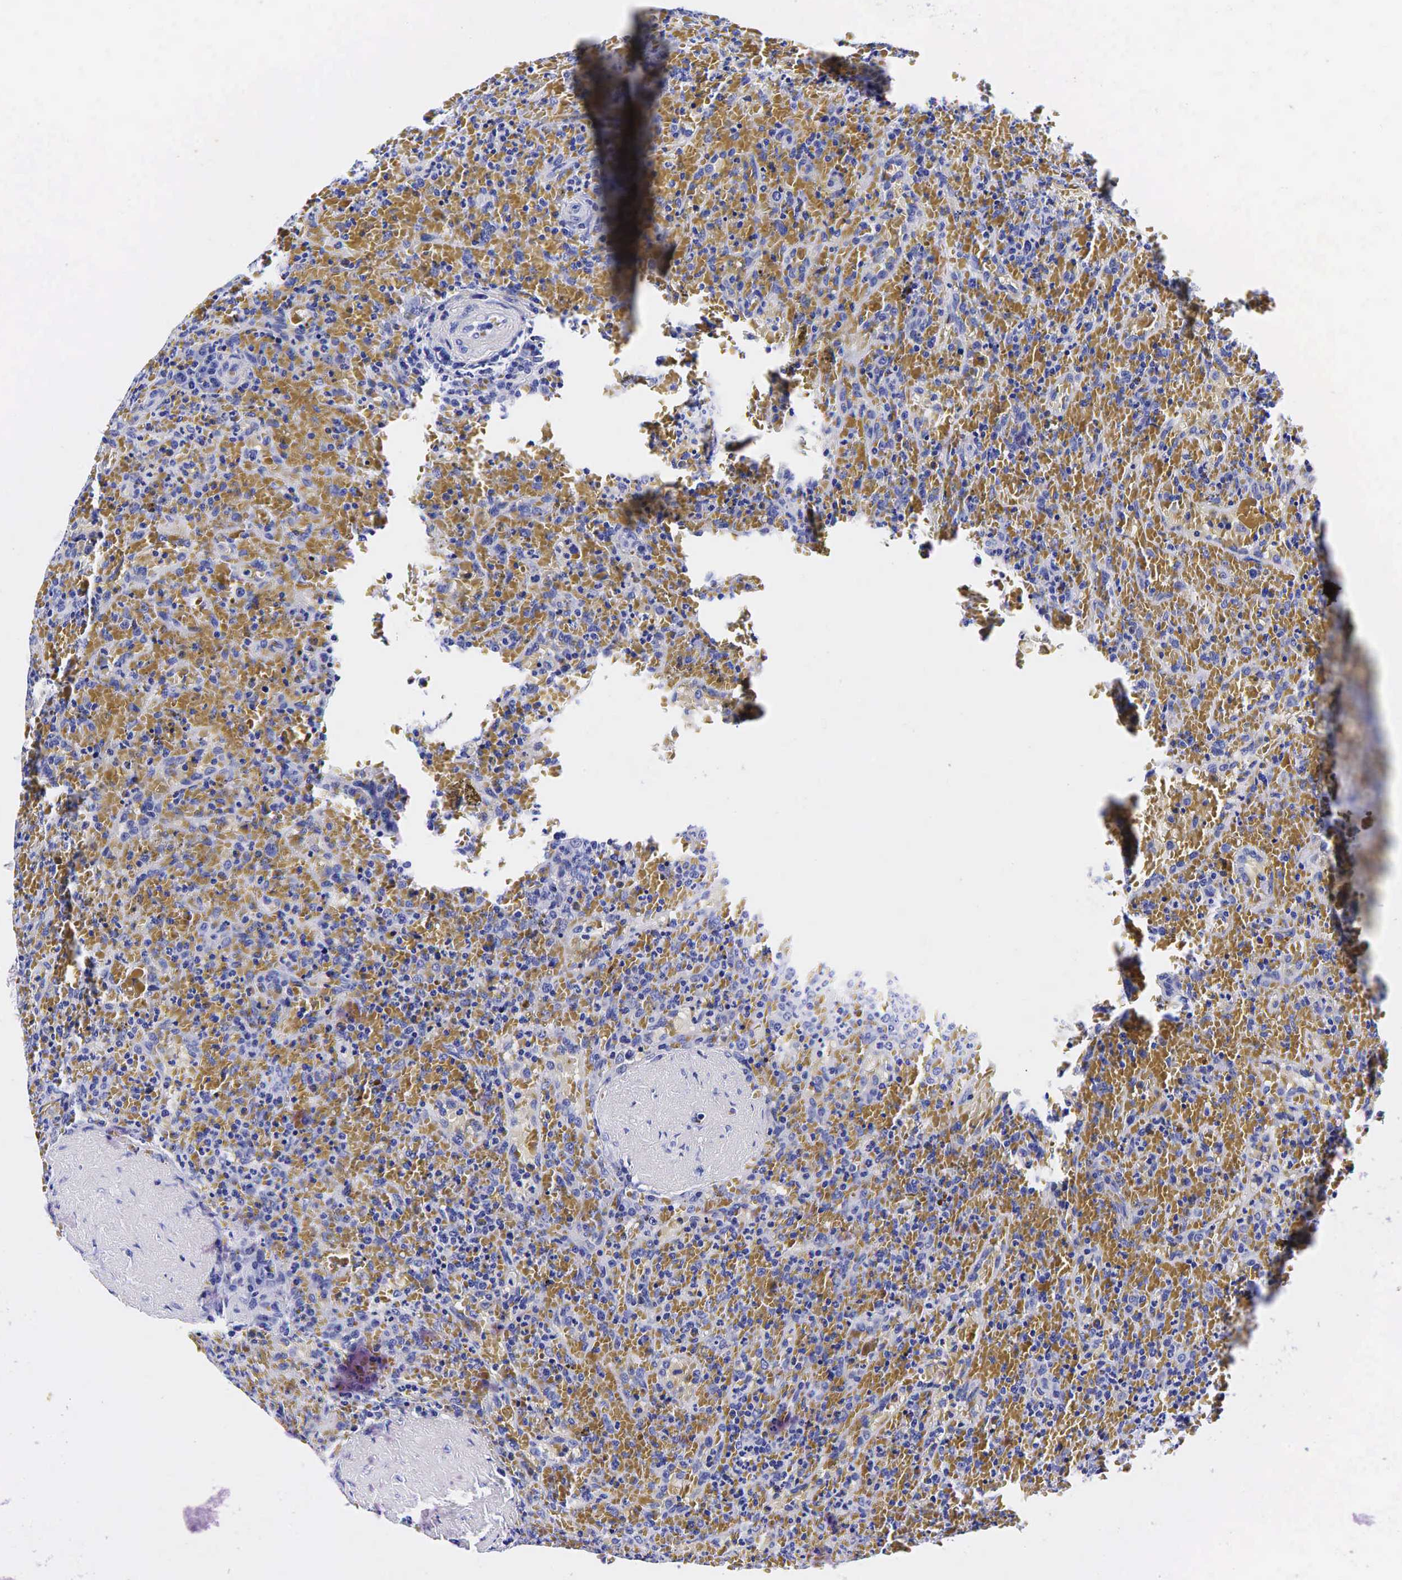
{"staining": {"intensity": "negative", "quantity": "none", "location": "none"}, "tissue": "lymphoma", "cell_type": "Tumor cells", "image_type": "cancer", "snomed": [{"axis": "morphology", "description": "Malignant lymphoma, non-Hodgkin's type, High grade"}, {"axis": "topography", "description": "Spleen"}, {"axis": "topography", "description": "Lymph node"}], "caption": "A histopathology image of high-grade malignant lymphoma, non-Hodgkin's type stained for a protein displays no brown staining in tumor cells.", "gene": "GCG", "patient": {"sex": "female", "age": 70}}